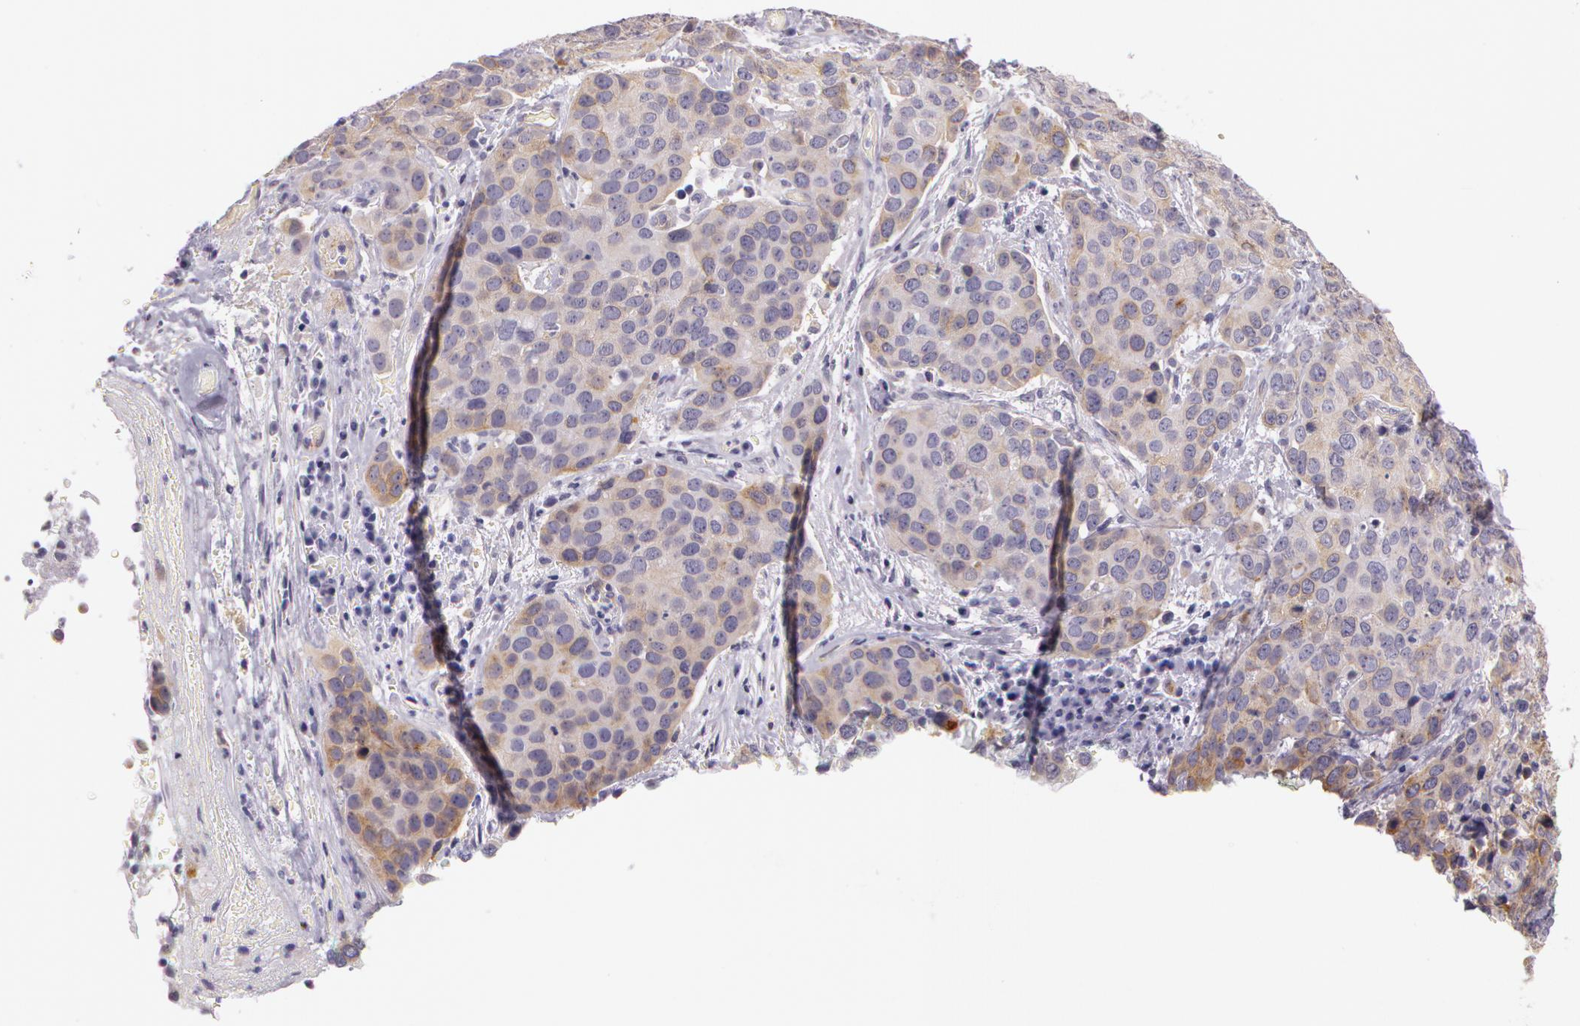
{"staining": {"intensity": "weak", "quantity": "25%-75%", "location": "cytoplasmic/membranous"}, "tissue": "cervical cancer", "cell_type": "Tumor cells", "image_type": "cancer", "snomed": [{"axis": "morphology", "description": "Squamous cell carcinoma, NOS"}, {"axis": "topography", "description": "Cervix"}], "caption": "Human cervical squamous cell carcinoma stained with a protein marker demonstrates weak staining in tumor cells.", "gene": "APP", "patient": {"sex": "female", "age": 54}}